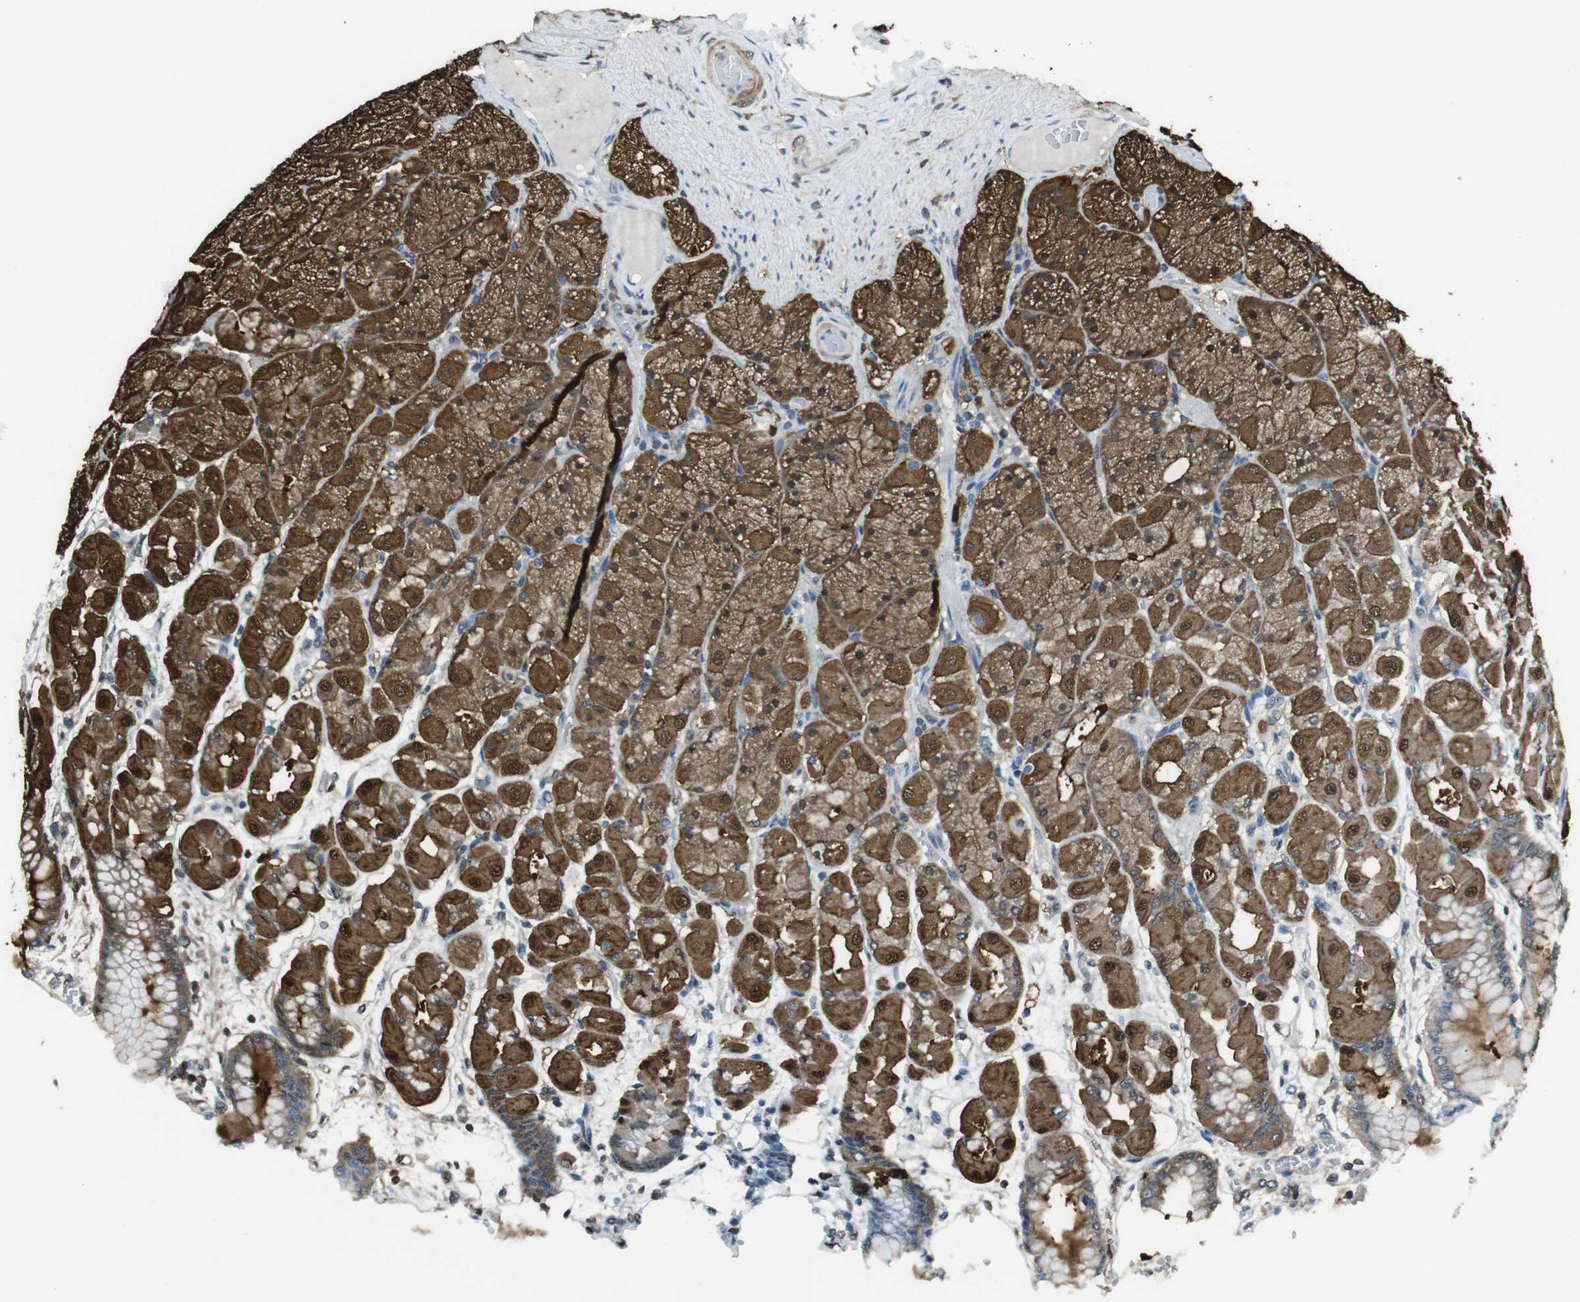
{"staining": {"intensity": "strong", "quantity": ">75%", "location": "cytoplasmic/membranous,nuclear"}, "tissue": "stomach", "cell_type": "Glandular cells", "image_type": "normal", "snomed": [{"axis": "morphology", "description": "Normal tissue, NOS"}, {"axis": "topography", "description": "Stomach, upper"}], "caption": "Immunohistochemical staining of benign human stomach shows >75% levels of strong cytoplasmic/membranous,nuclear protein expression in approximately >75% of glandular cells. Immunohistochemistry stains the protein in brown and the nuclei are stained blue.", "gene": "TWSG1", "patient": {"sex": "female", "age": 56}}